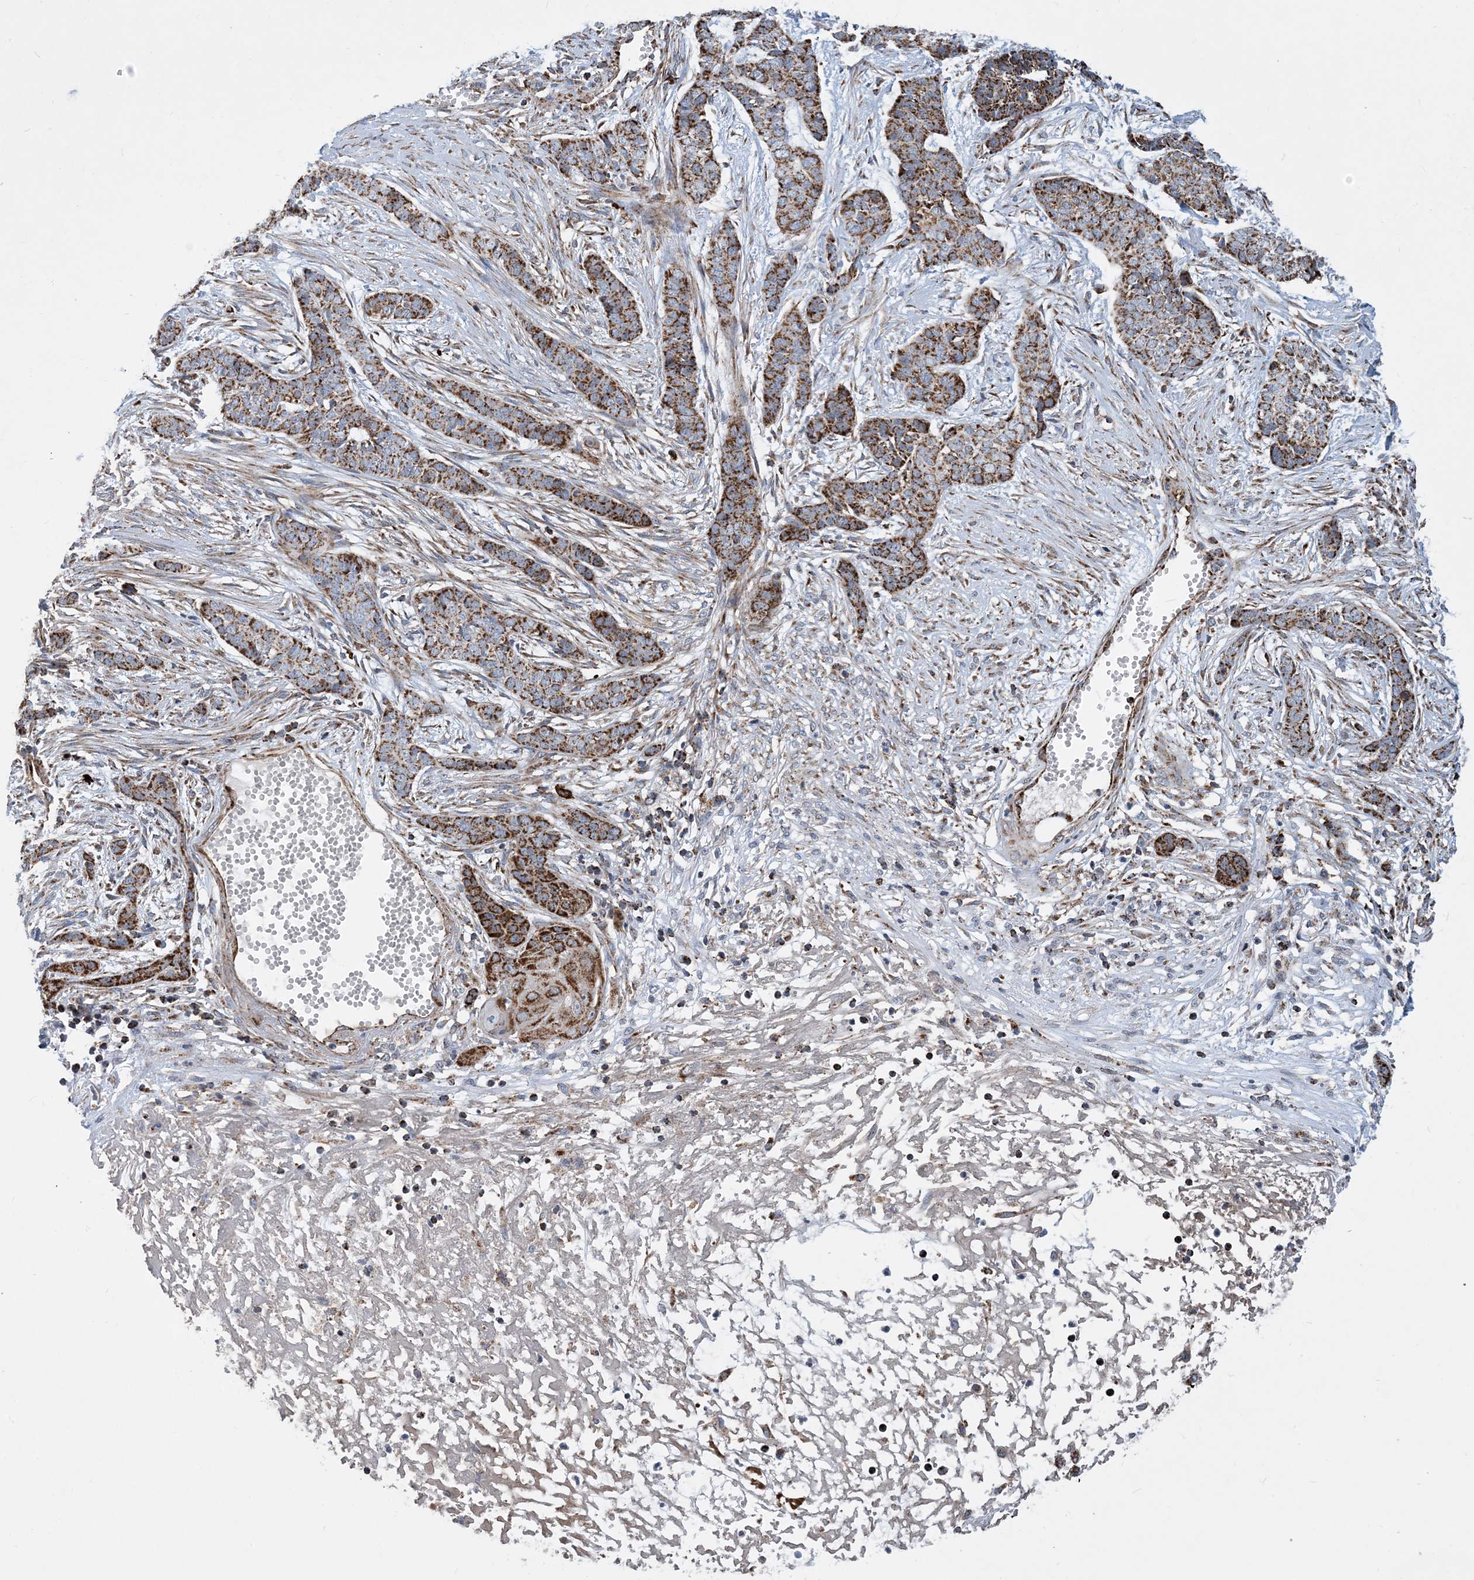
{"staining": {"intensity": "strong", "quantity": ">75%", "location": "cytoplasmic/membranous"}, "tissue": "skin cancer", "cell_type": "Tumor cells", "image_type": "cancer", "snomed": [{"axis": "morphology", "description": "Basal cell carcinoma"}, {"axis": "topography", "description": "Skin"}], "caption": "Immunohistochemistry image of neoplastic tissue: skin cancer stained using immunohistochemistry (IHC) demonstrates high levels of strong protein expression localized specifically in the cytoplasmic/membranous of tumor cells, appearing as a cytoplasmic/membranous brown color.", "gene": "PCDHGA1", "patient": {"sex": "female", "age": 64}}